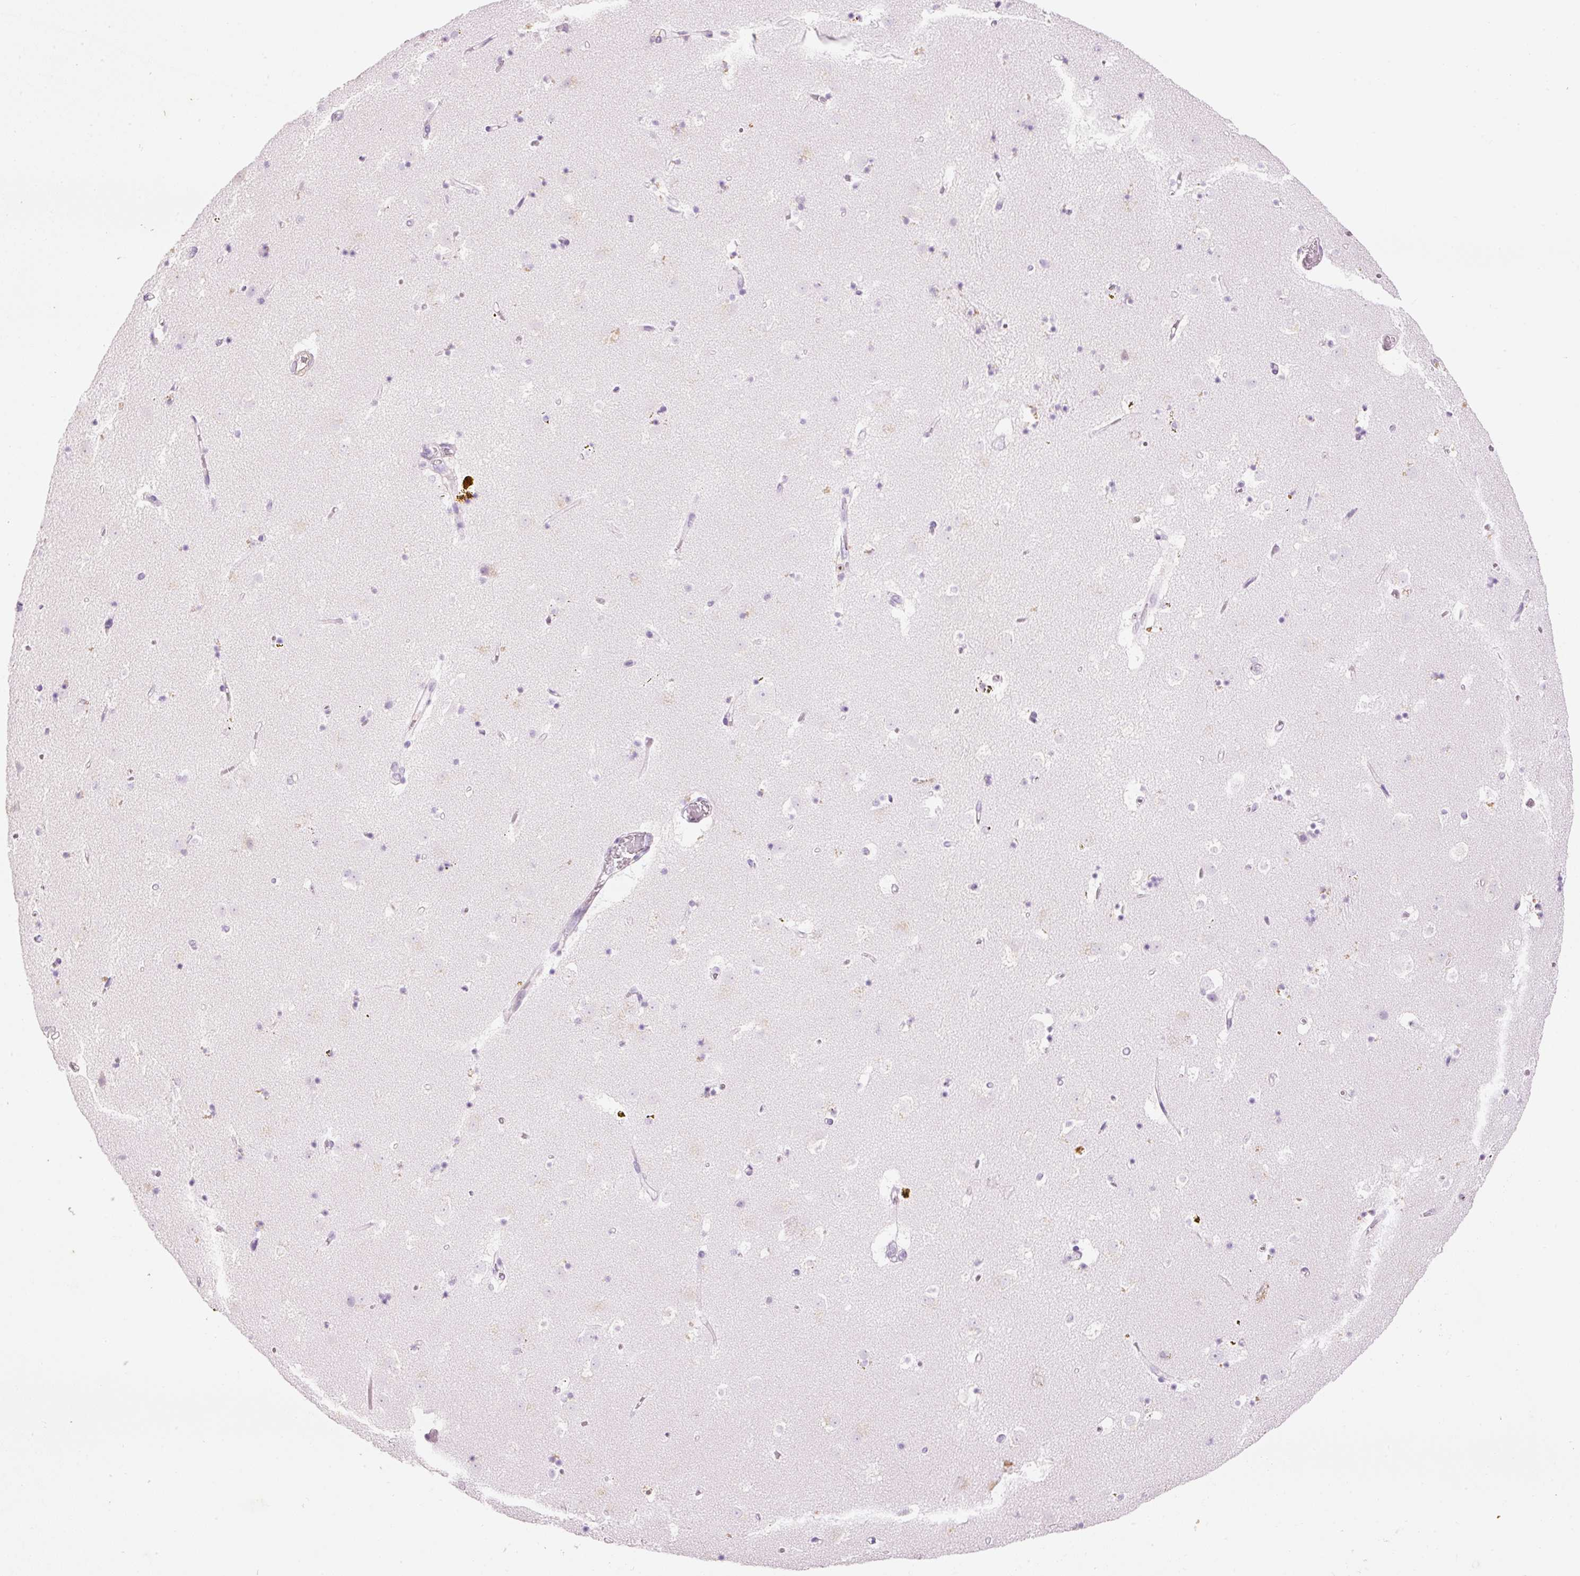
{"staining": {"intensity": "negative", "quantity": "none", "location": "none"}, "tissue": "caudate", "cell_type": "Glial cells", "image_type": "normal", "snomed": [{"axis": "morphology", "description": "Normal tissue, NOS"}, {"axis": "topography", "description": "Lateral ventricle wall"}], "caption": "Protein analysis of unremarkable caudate demonstrates no significant positivity in glial cells.", "gene": "MFAP4", "patient": {"sex": "male", "age": 58}}